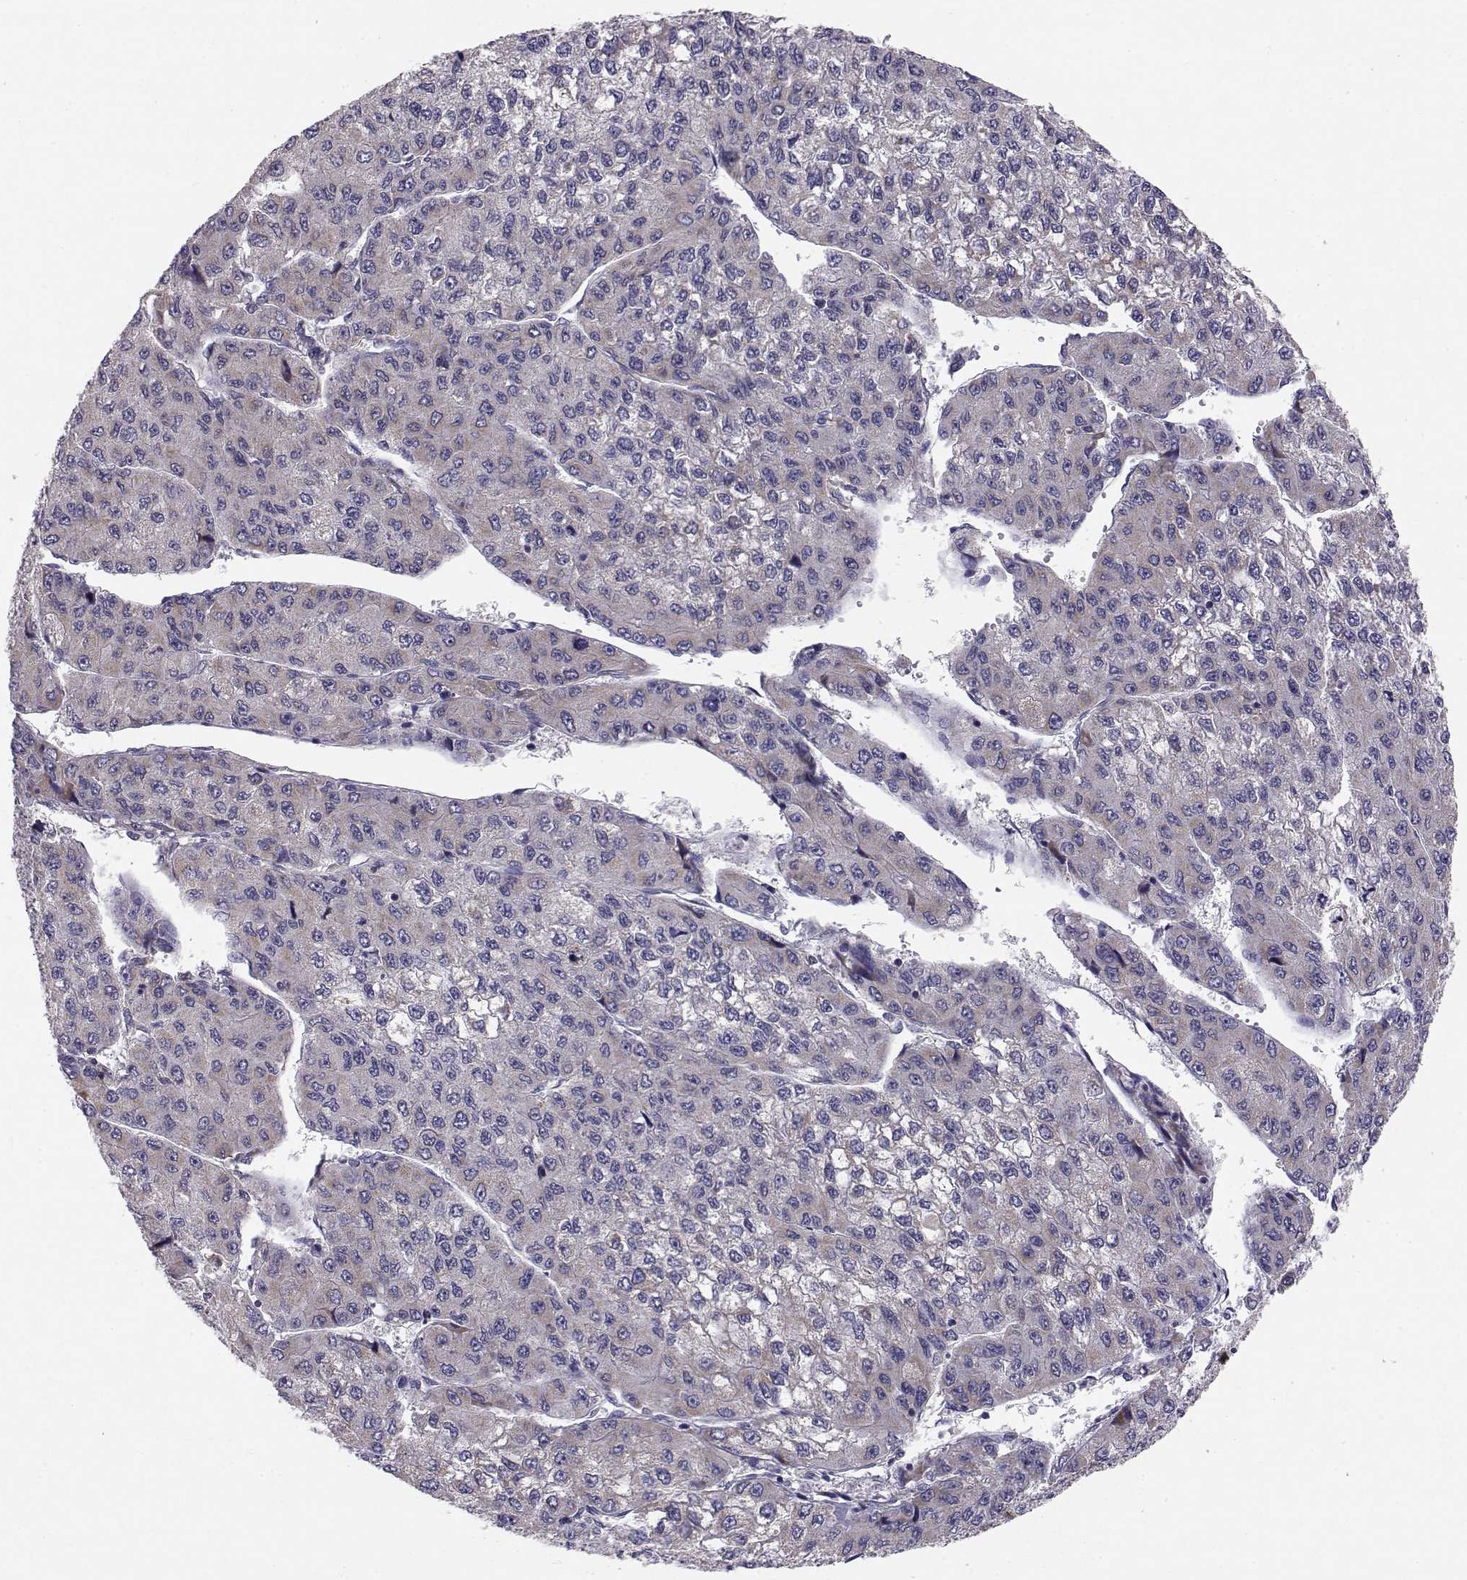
{"staining": {"intensity": "weak", "quantity": "<25%", "location": "cytoplasmic/membranous"}, "tissue": "liver cancer", "cell_type": "Tumor cells", "image_type": "cancer", "snomed": [{"axis": "morphology", "description": "Carcinoma, Hepatocellular, NOS"}, {"axis": "topography", "description": "Liver"}], "caption": "Tumor cells show no significant protein staining in liver cancer (hepatocellular carcinoma).", "gene": "PEX5L", "patient": {"sex": "female", "age": 66}}